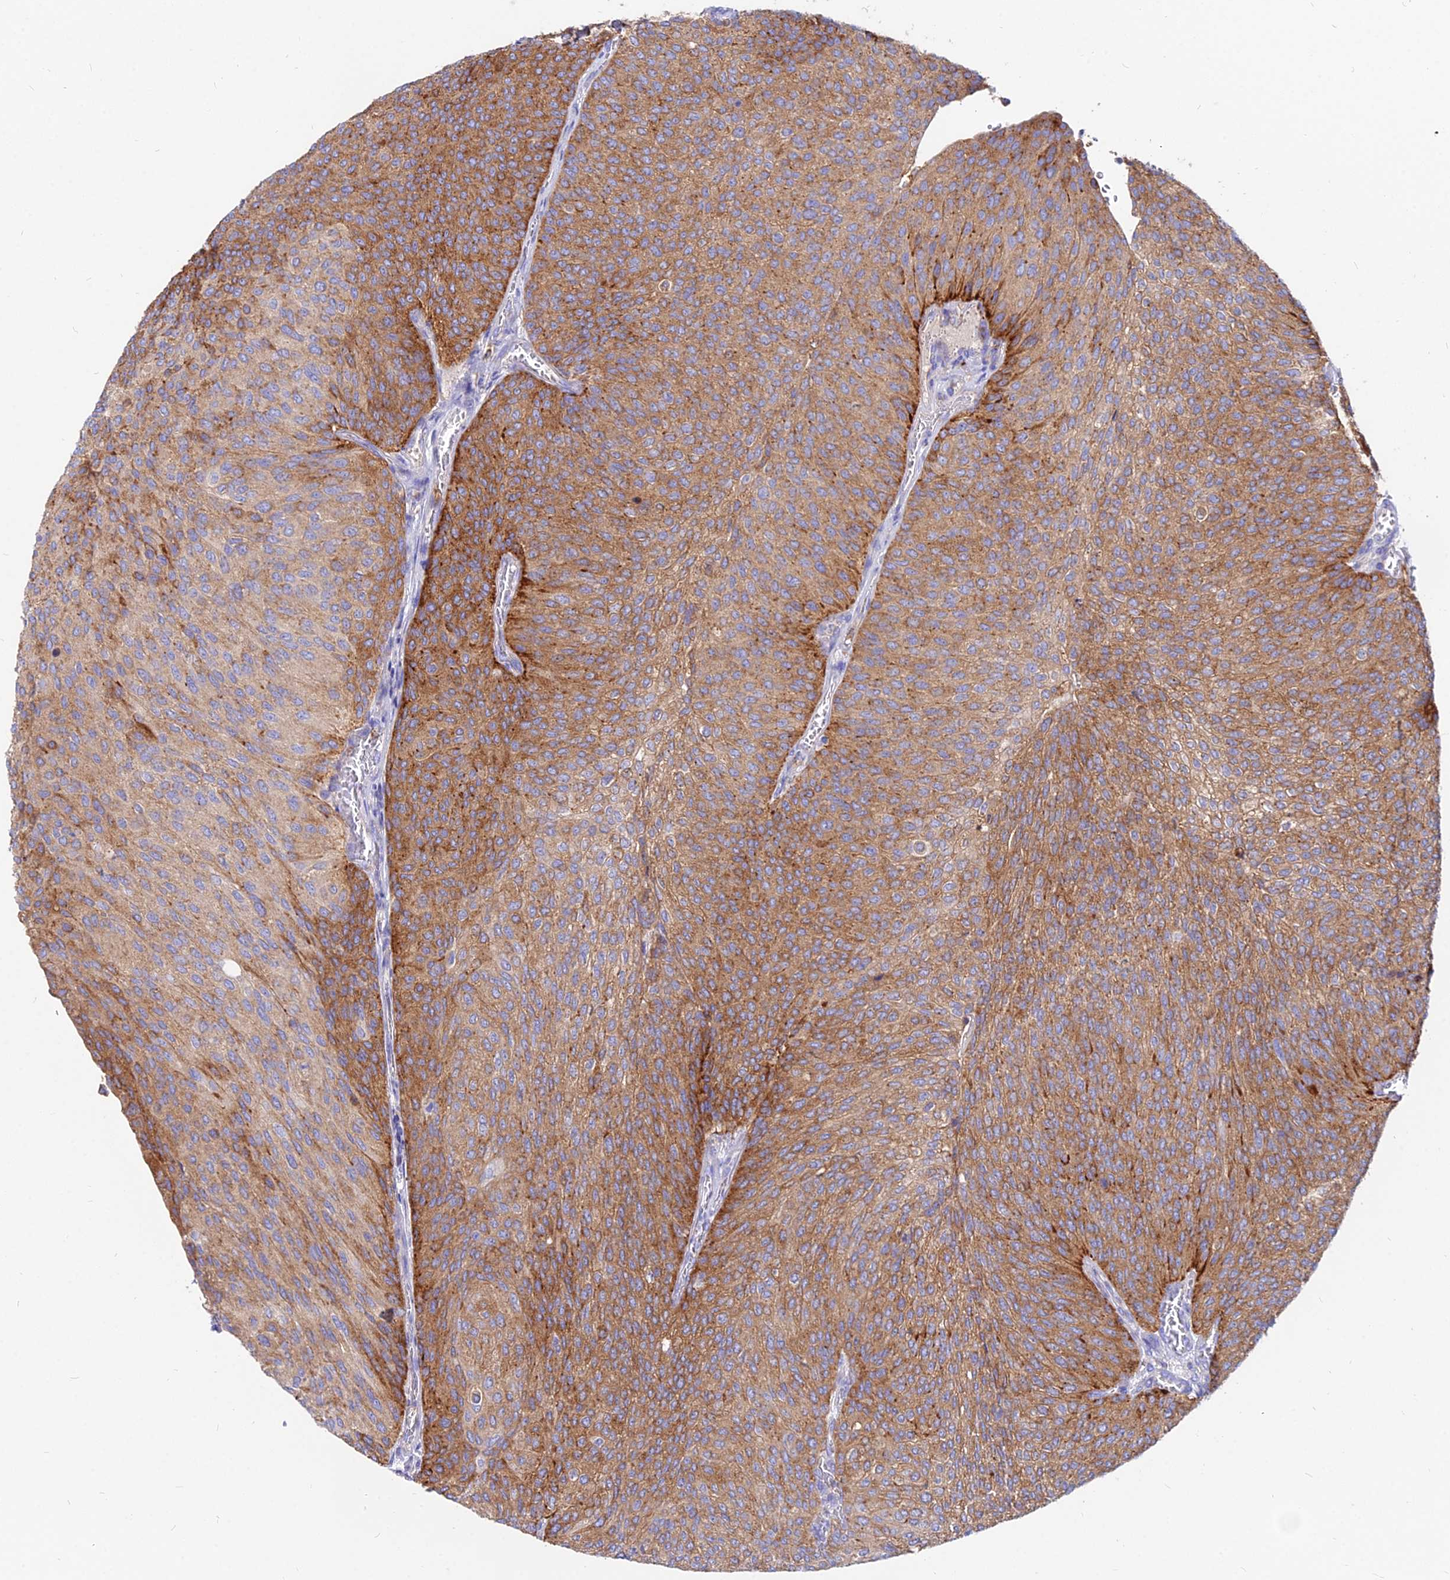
{"staining": {"intensity": "moderate", "quantity": ">75%", "location": "cytoplasmic/membranous"}, "tissue": "urothelial cancer", "cell_type": "Tumor cells", "image_type": "cancer", "snomed": [{"axis": "morphology", "description": "Urothelial carcinoma, High grade"}, {"axis": "topography", "description": "Urinary bladder"}], "caption": "A micrograph showing moderate cytoplasmic/membranous expression in approximately >75% of tumor cells in urothelial cancer, as visualized by brown immunohistochemical staining.", "gene": "AGTRAP", "patient": {"sex": "female", "age": 79}}